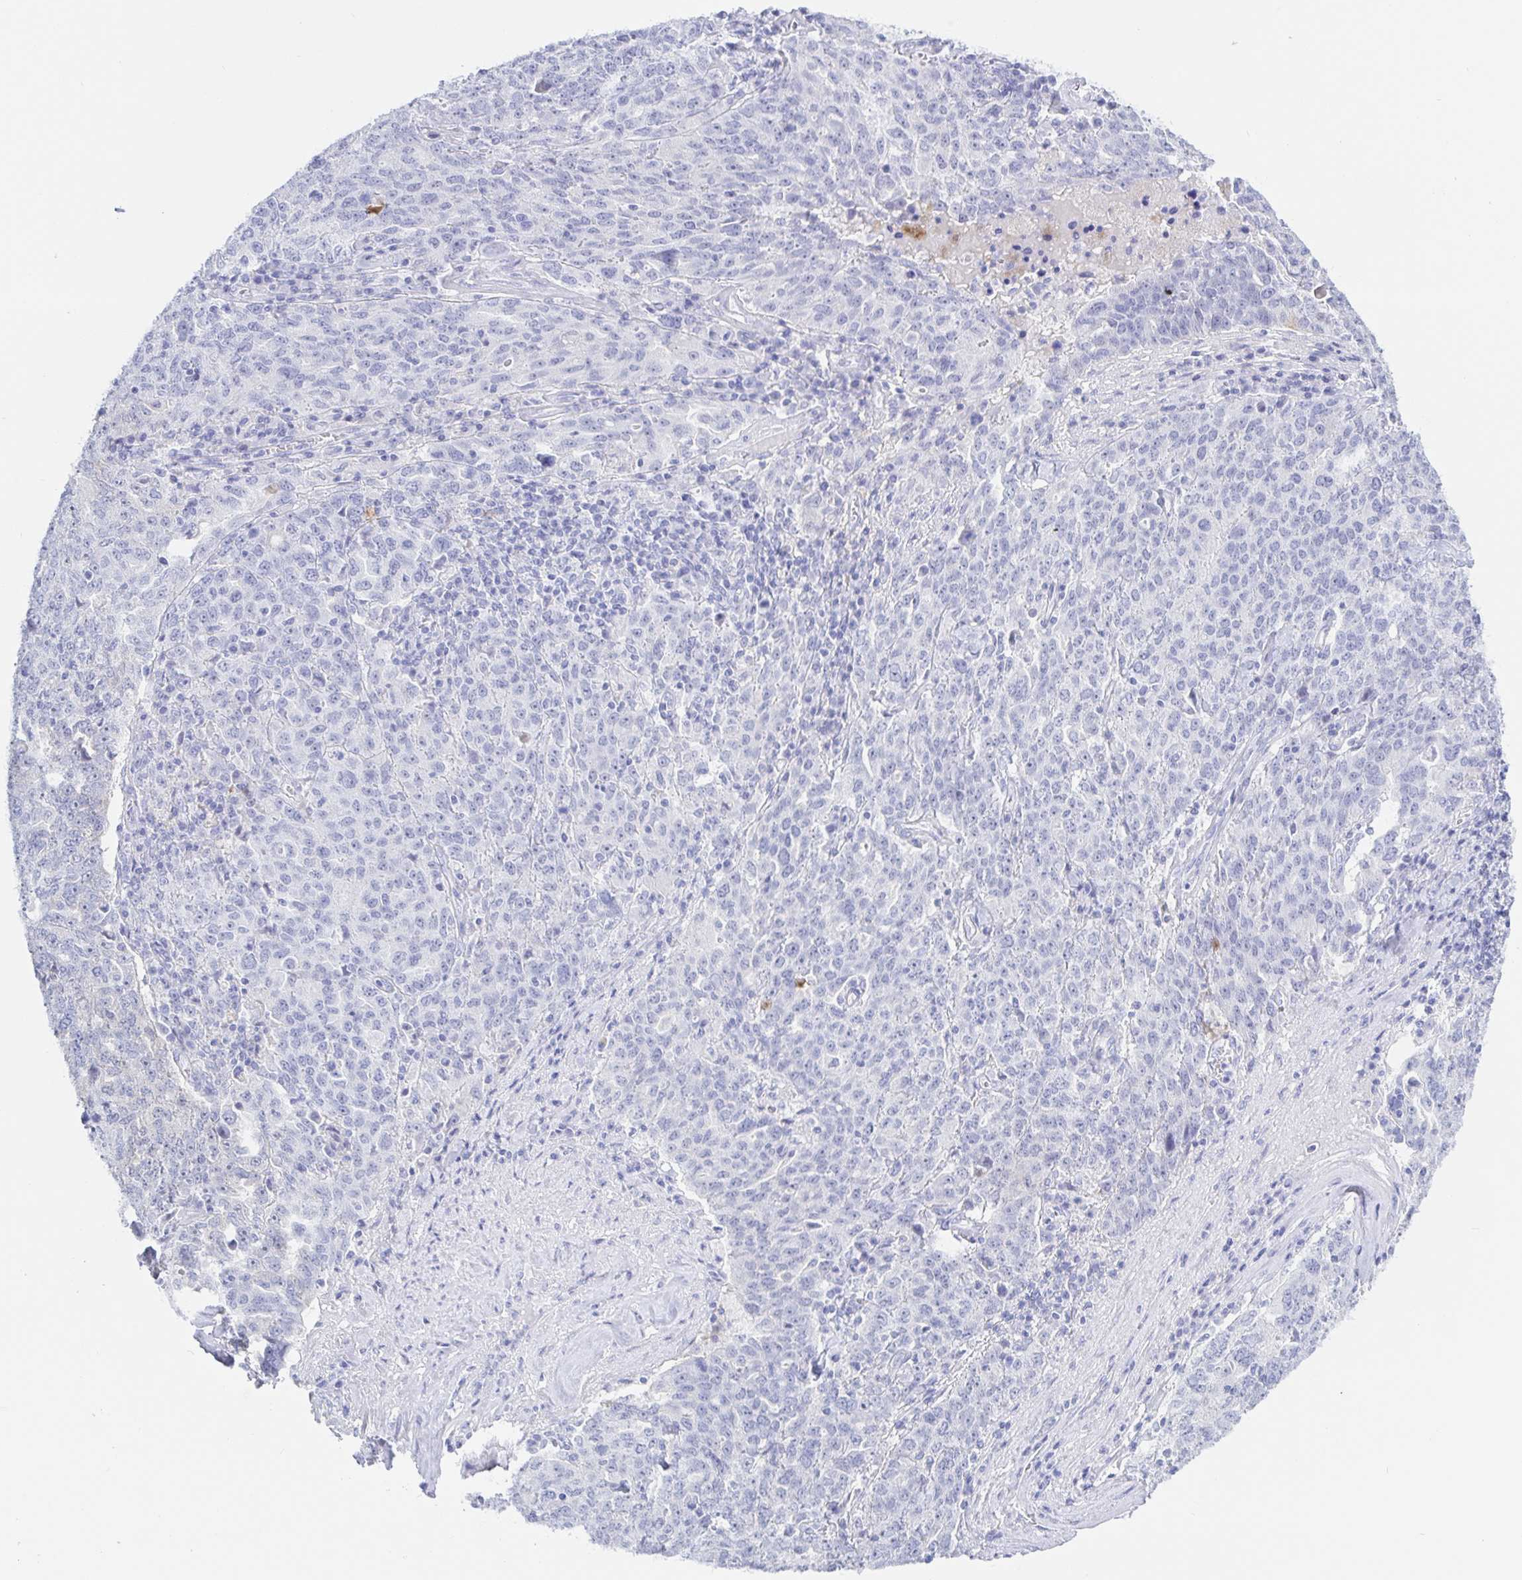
{"staining": {"intensity": "negative", "quantity": "none", "location": "none"}, "tissue": "ovarian cancer", "cell_type": "Tumor cells", "image_type": "cancer", "snomed": [{"axis": "morphology", "description": "Carcinoma, endometroid"}, {"axis": "topography", "description": "Ovary"}], "caption": "Immunohistochemistry image of human ovarian endometroid carcinoma stained for a protein (brown), which displays no positivity in tumor cells.", "gene": "KCNH6", "patient": {"sex": "female", "age": 62}}